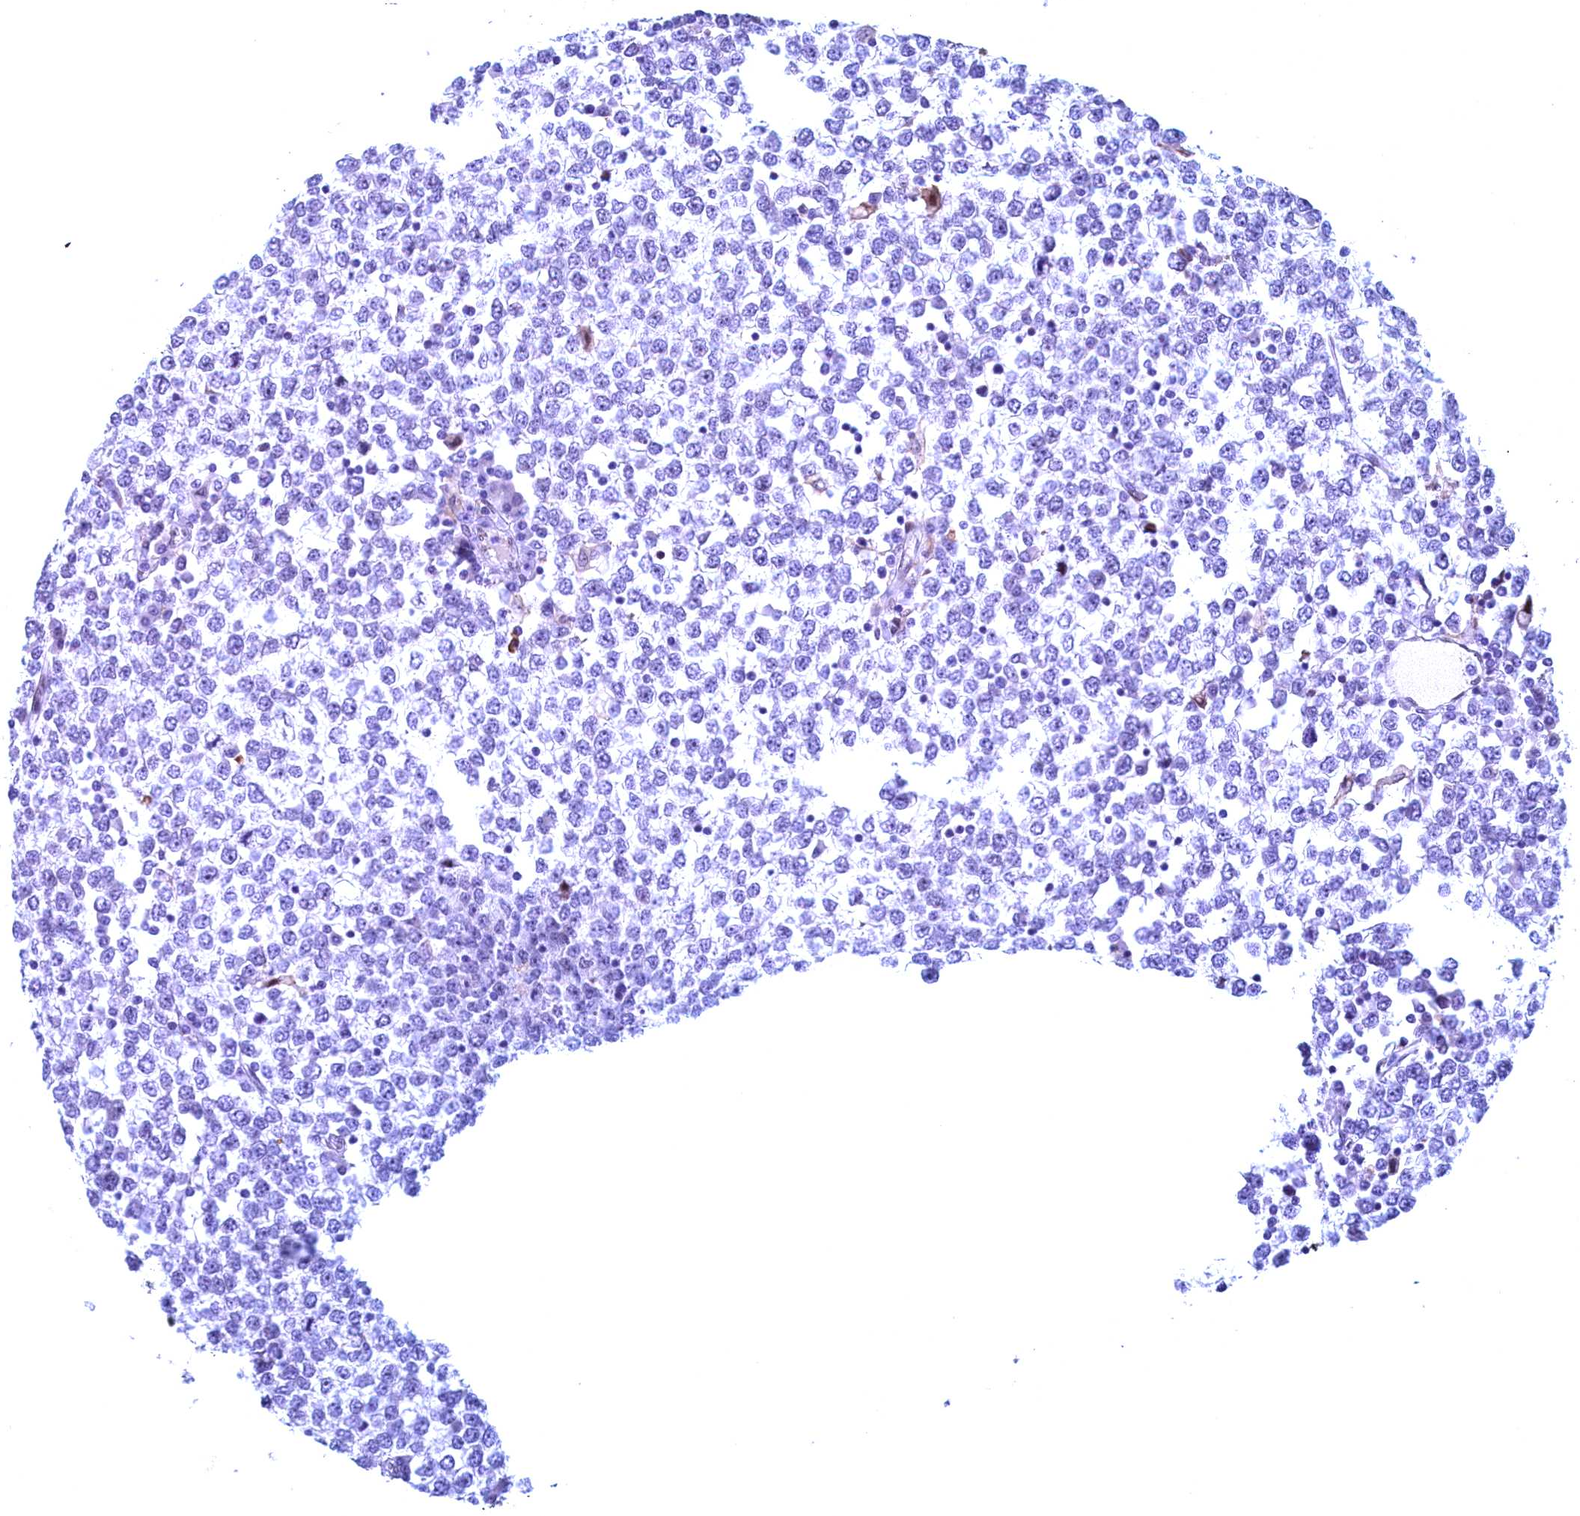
{"staining": {"intensity": "negative", "quantity": "none", "location": "none"}, "tissue": "testis cancer", "cell_type": "Tumor cells", "image_type": "cancer", "snomed": [{"axis": "morphology", "description": "Seminoma, NOS"}, {"axis": "topography", "description": "Testis"}], "caption": "Human seminoma (testis) stained for a protein using immunohistochemistry (IHC) displays no positivity in tumor cells.", "gene": "GPSM1", "patient": {"sex": "male", "age": 65}}